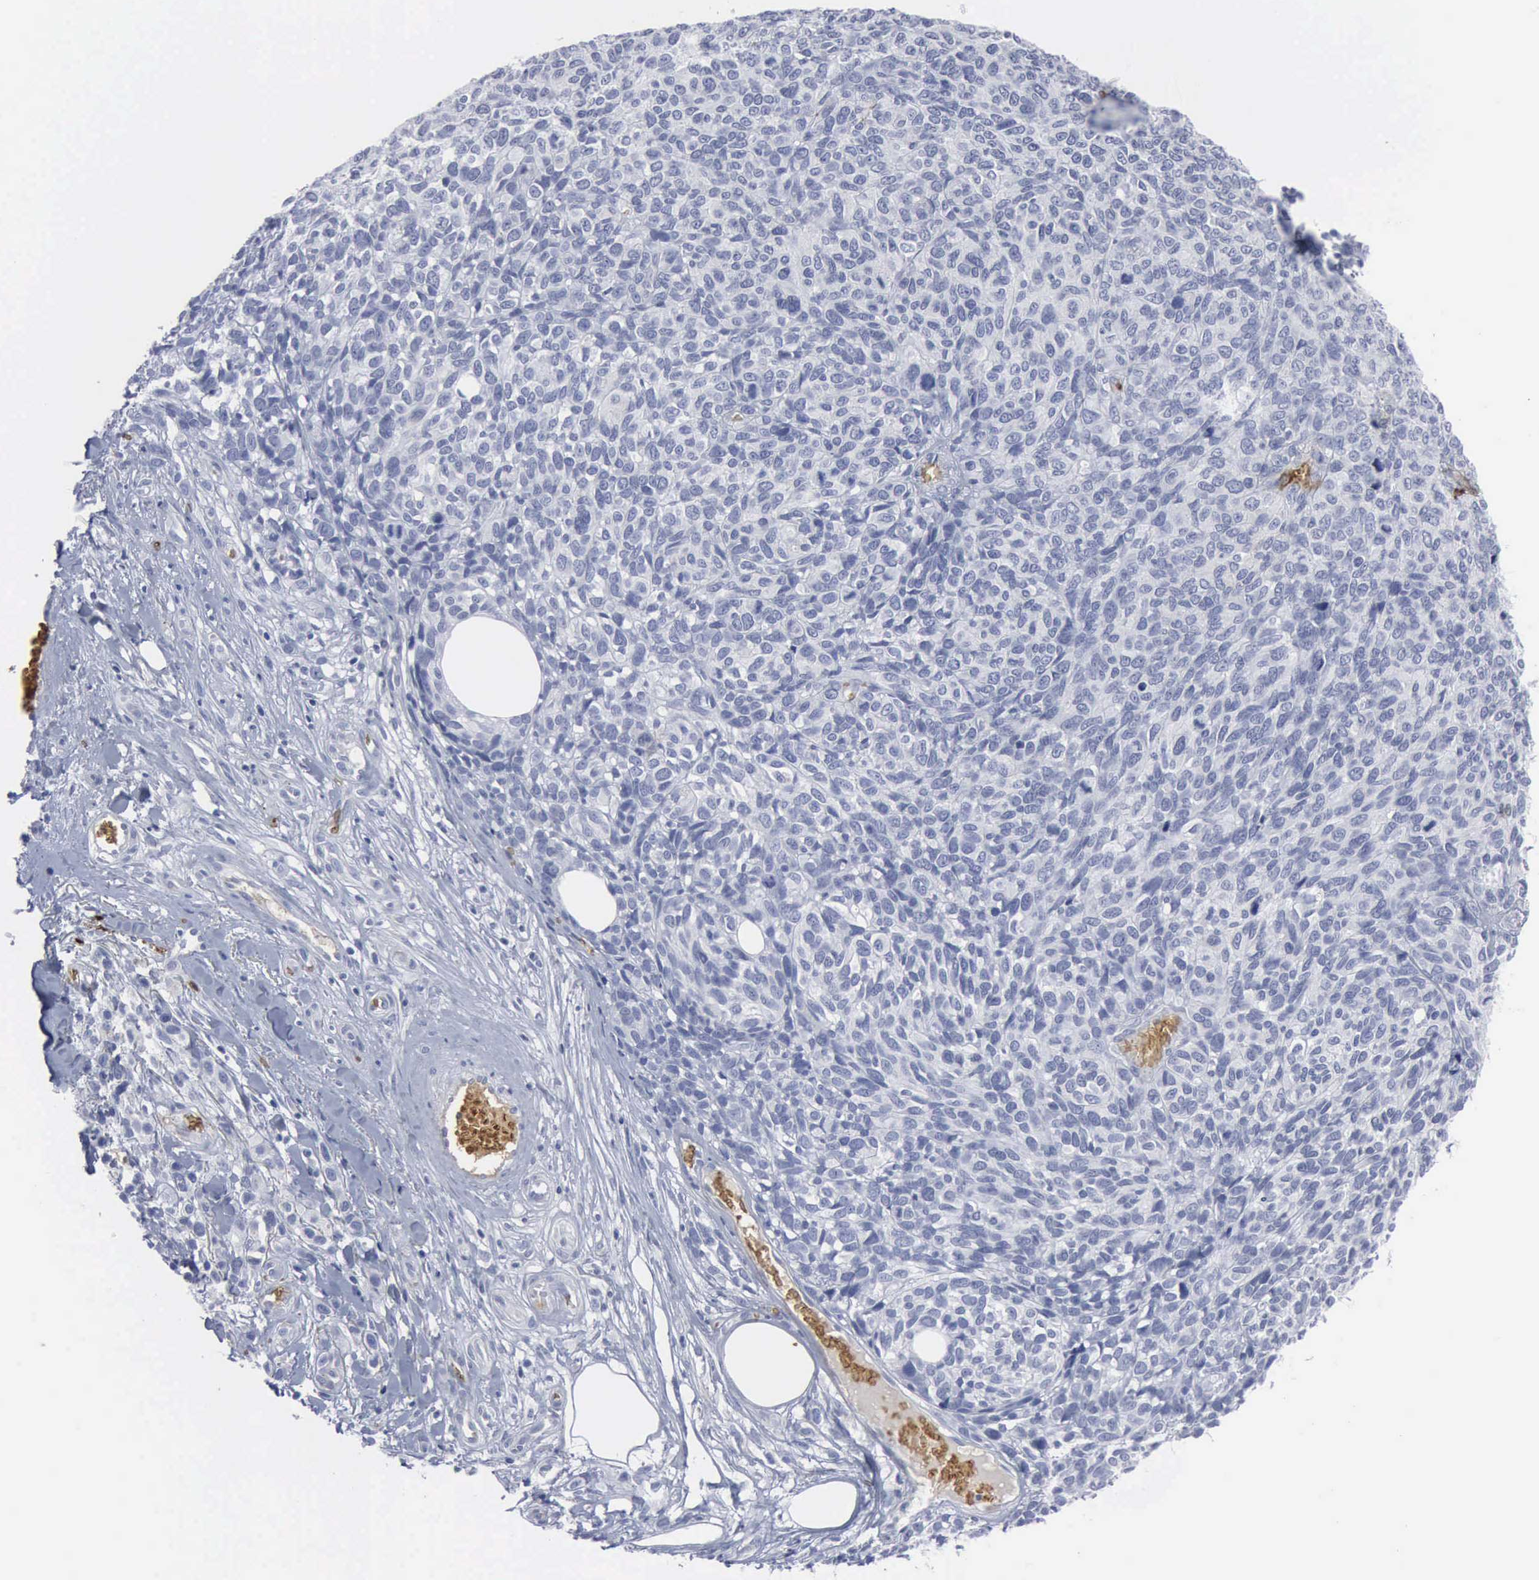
{"staining": {"intensity": "negative", "quantity": "none", "location": "none"}, "tissue": "melanoma", "cell_type": "Tumor cells", "image_type": "cancer", "snomed": [{"axis": "morphology", "description": "Malignant melanoma, NOS"}, {"axis": "topography", "description": "Skin"}], "caption": "IHC histopathology image of human malignant melanoma stained for a protein (brown), which reveals no positivity in tumor cells.", "gene": "TGFB1", "patient": {"sex": "female", "age": 85}}